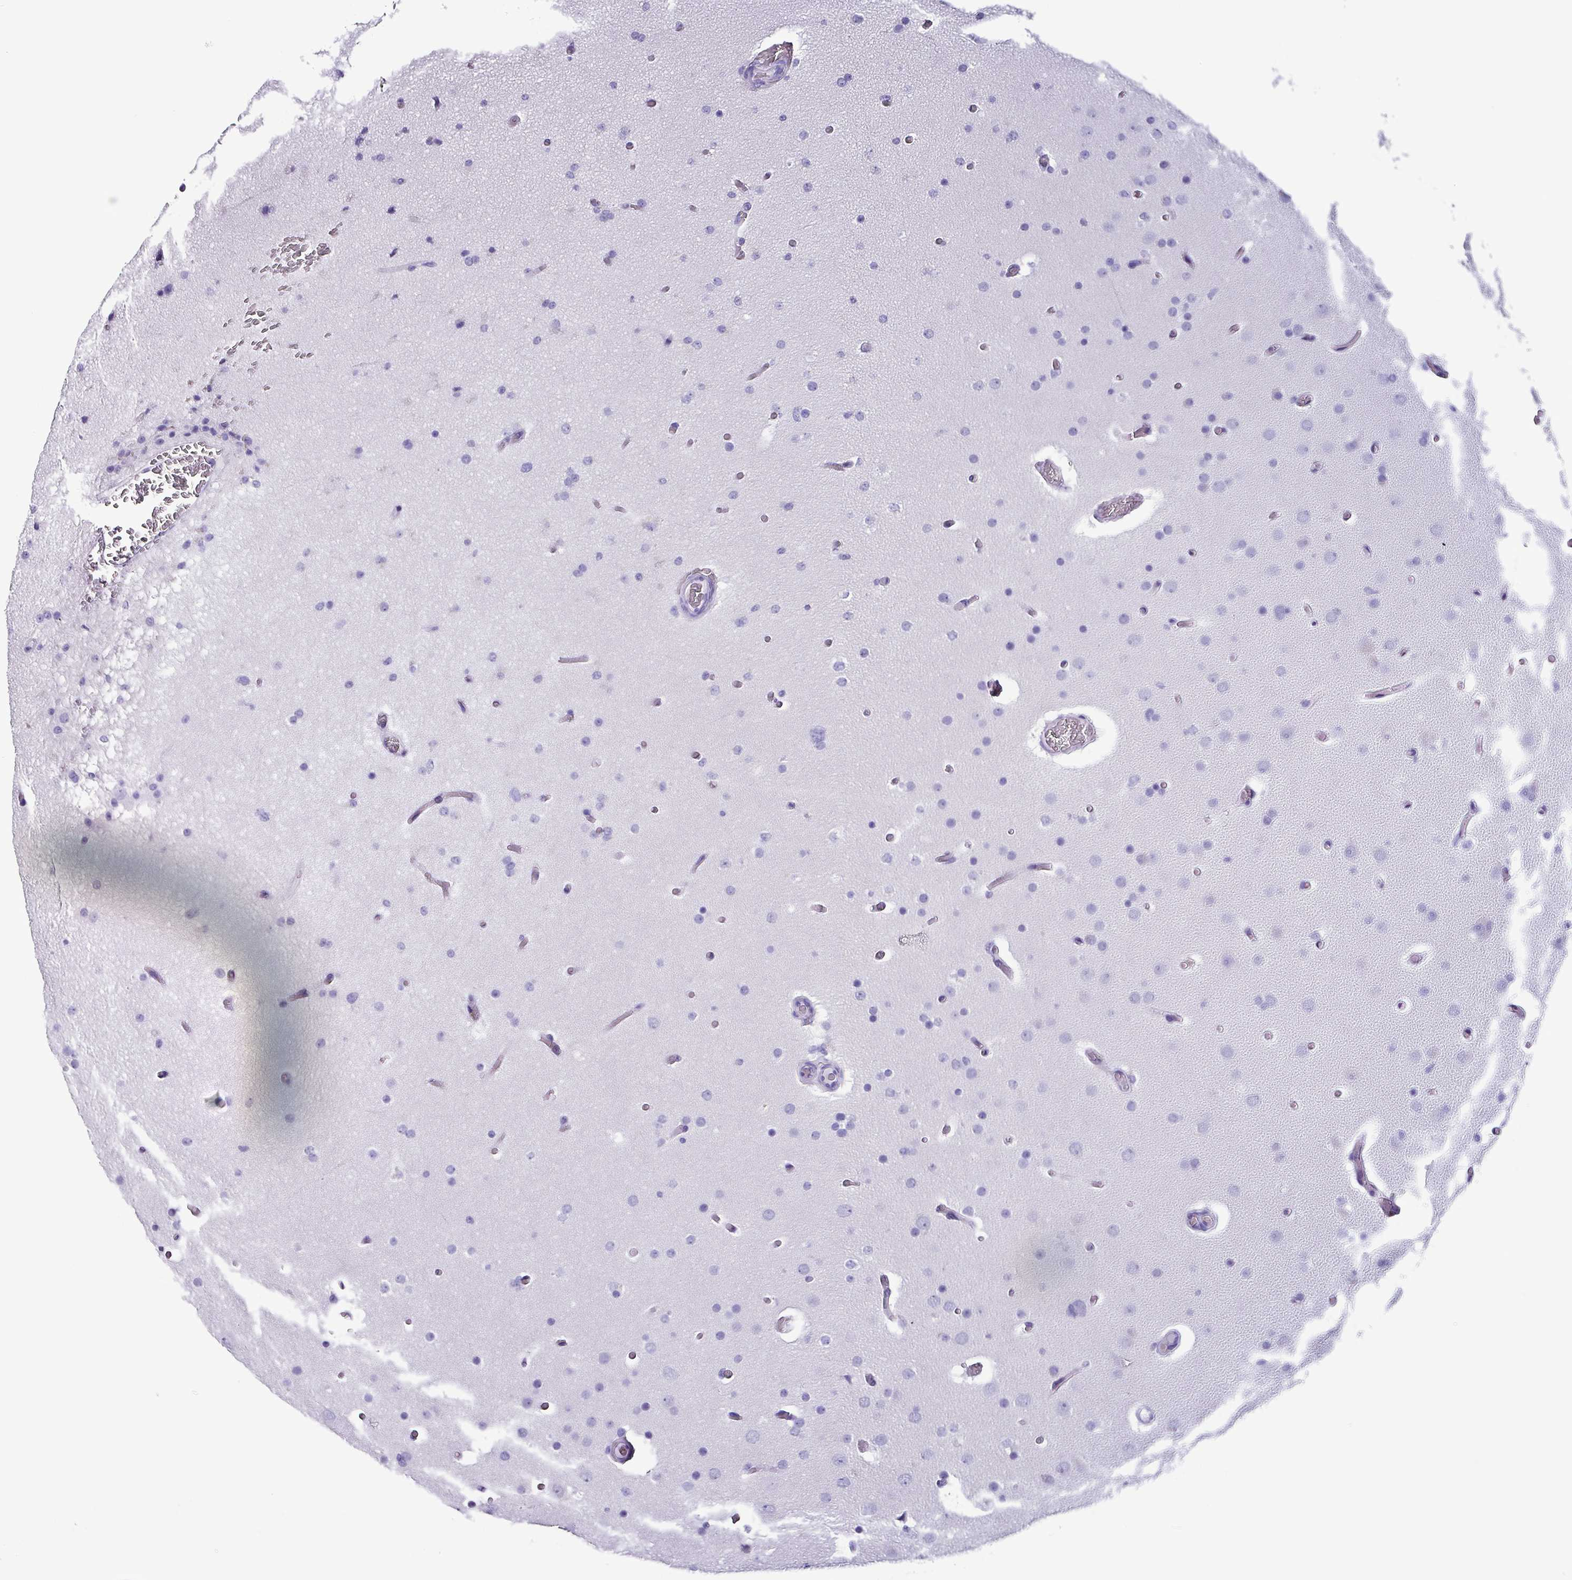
{"staining": {"intensity": "negative", "quantity": "none", "location": "none"}, "tissue": "glioma", "cell_type": "Tumor cells", "image_type": "cancer", "snomed": [{"axis": "morphology", "description": "Glioma, malignant, High grade"}, {"axis": "topography", "description": "Cerebral cortex"}], "caption": "This is an immunohistochemistry (IHC) photomicrograph of glioma. There is no staining in tumor cells.", "gene": "KRT6C", "patient": {"sex": "female", "age": 36}}